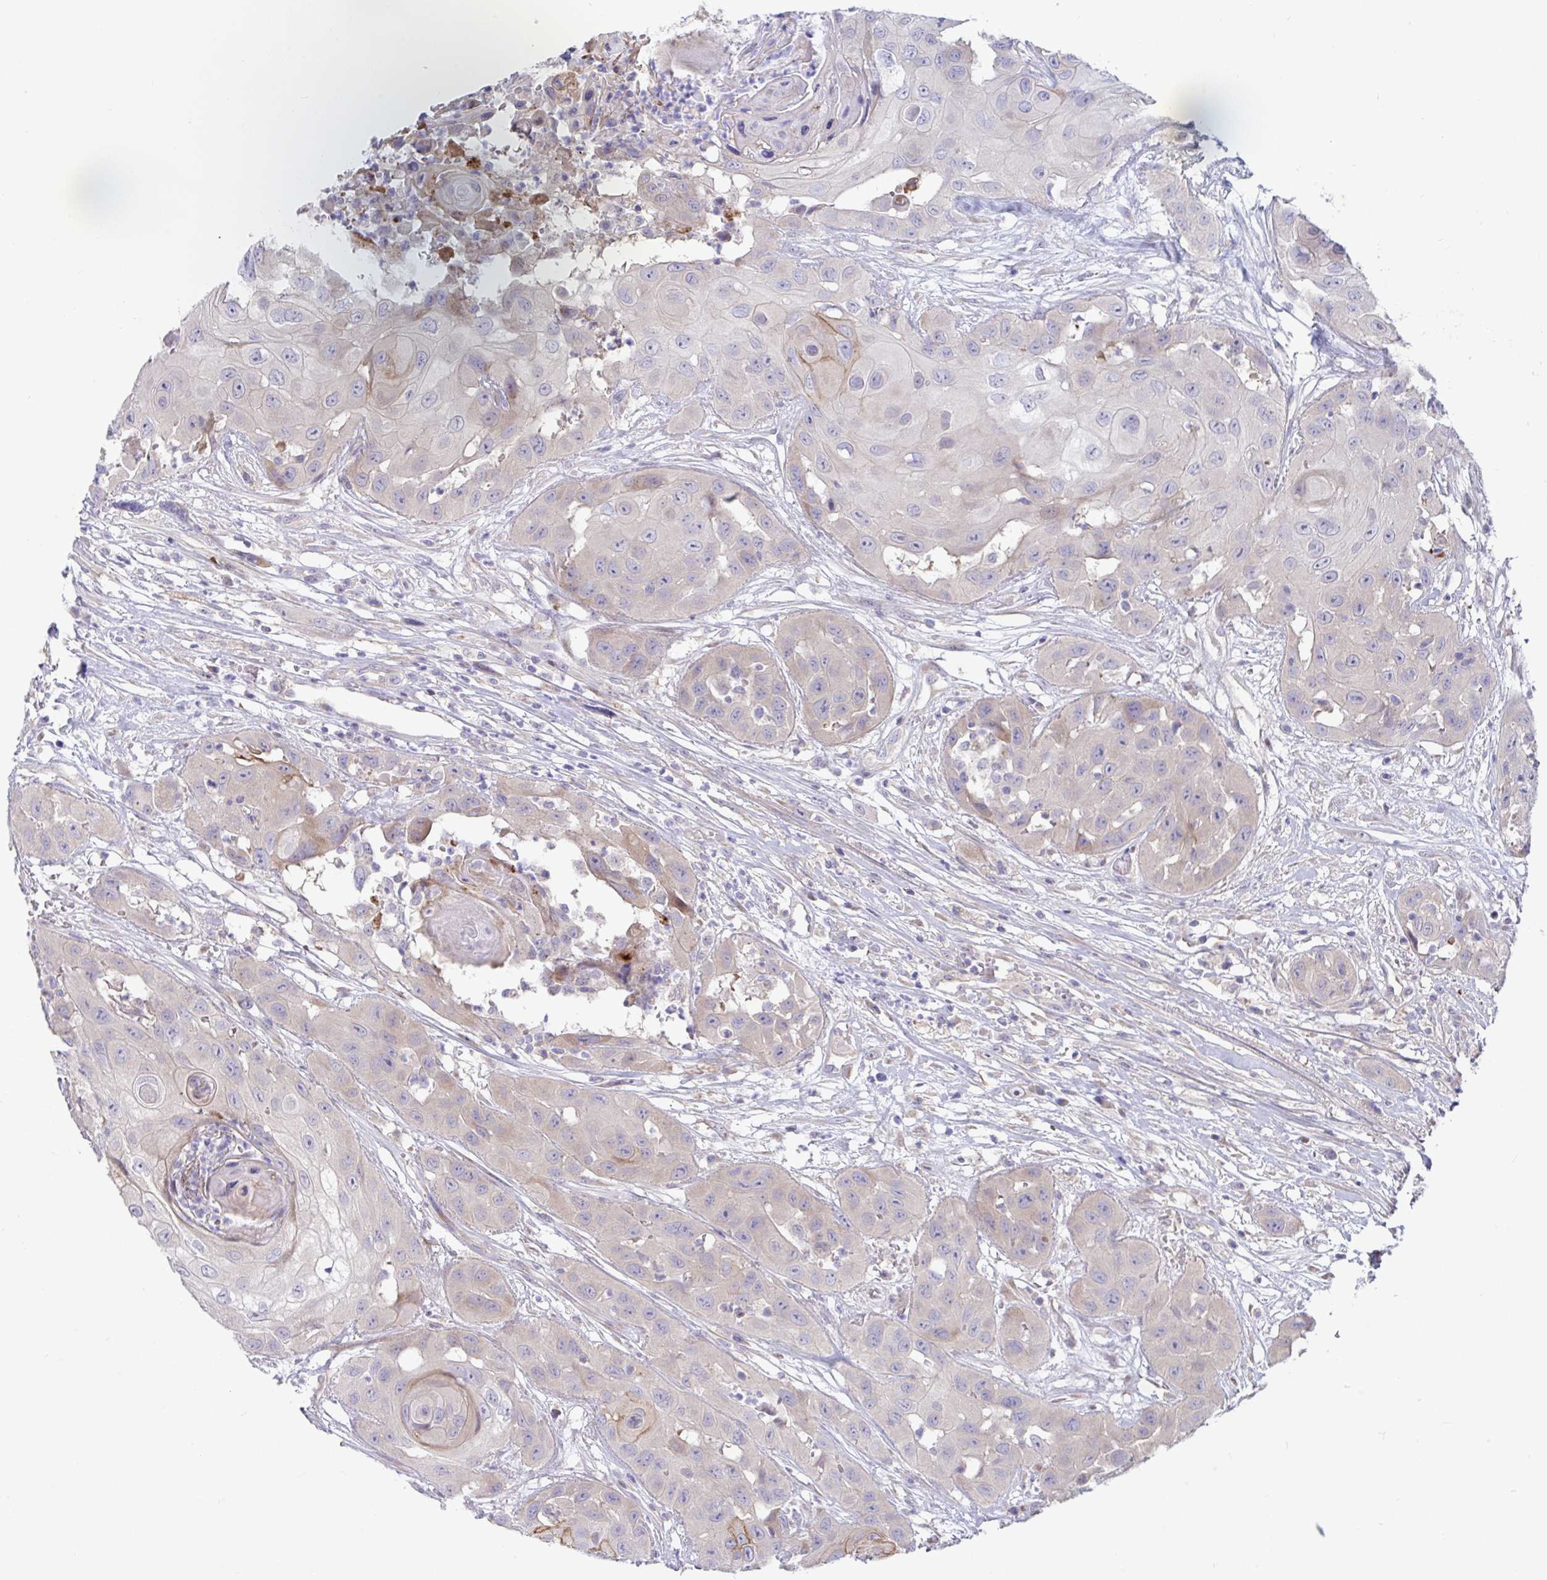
{"staining": {"intensity": "moderate", "quantity": "25%-75%", "location": "cytoplasmic/membranous"}, "tissue": "head and neck cancer", "cell_type": "Tumor cells", "image_type": "cancer", "snomed": [{"axis": "morphology", "description": "Squamous cell carcinoma, NOS"}, {"axis": "topography", "description": "Head-Neck"}], "caption": "Immunohistochemistry (IHC) (DAB (3,3'-diaminobenzidine)) staining of squamous cell carcinoma (head and neck) displays moderate cytoplasmic/membranous protein staining in approximately 25%-75% of tumor cells.", "gene": "IL37", "patient": {"sex": "male", "age": 83}}